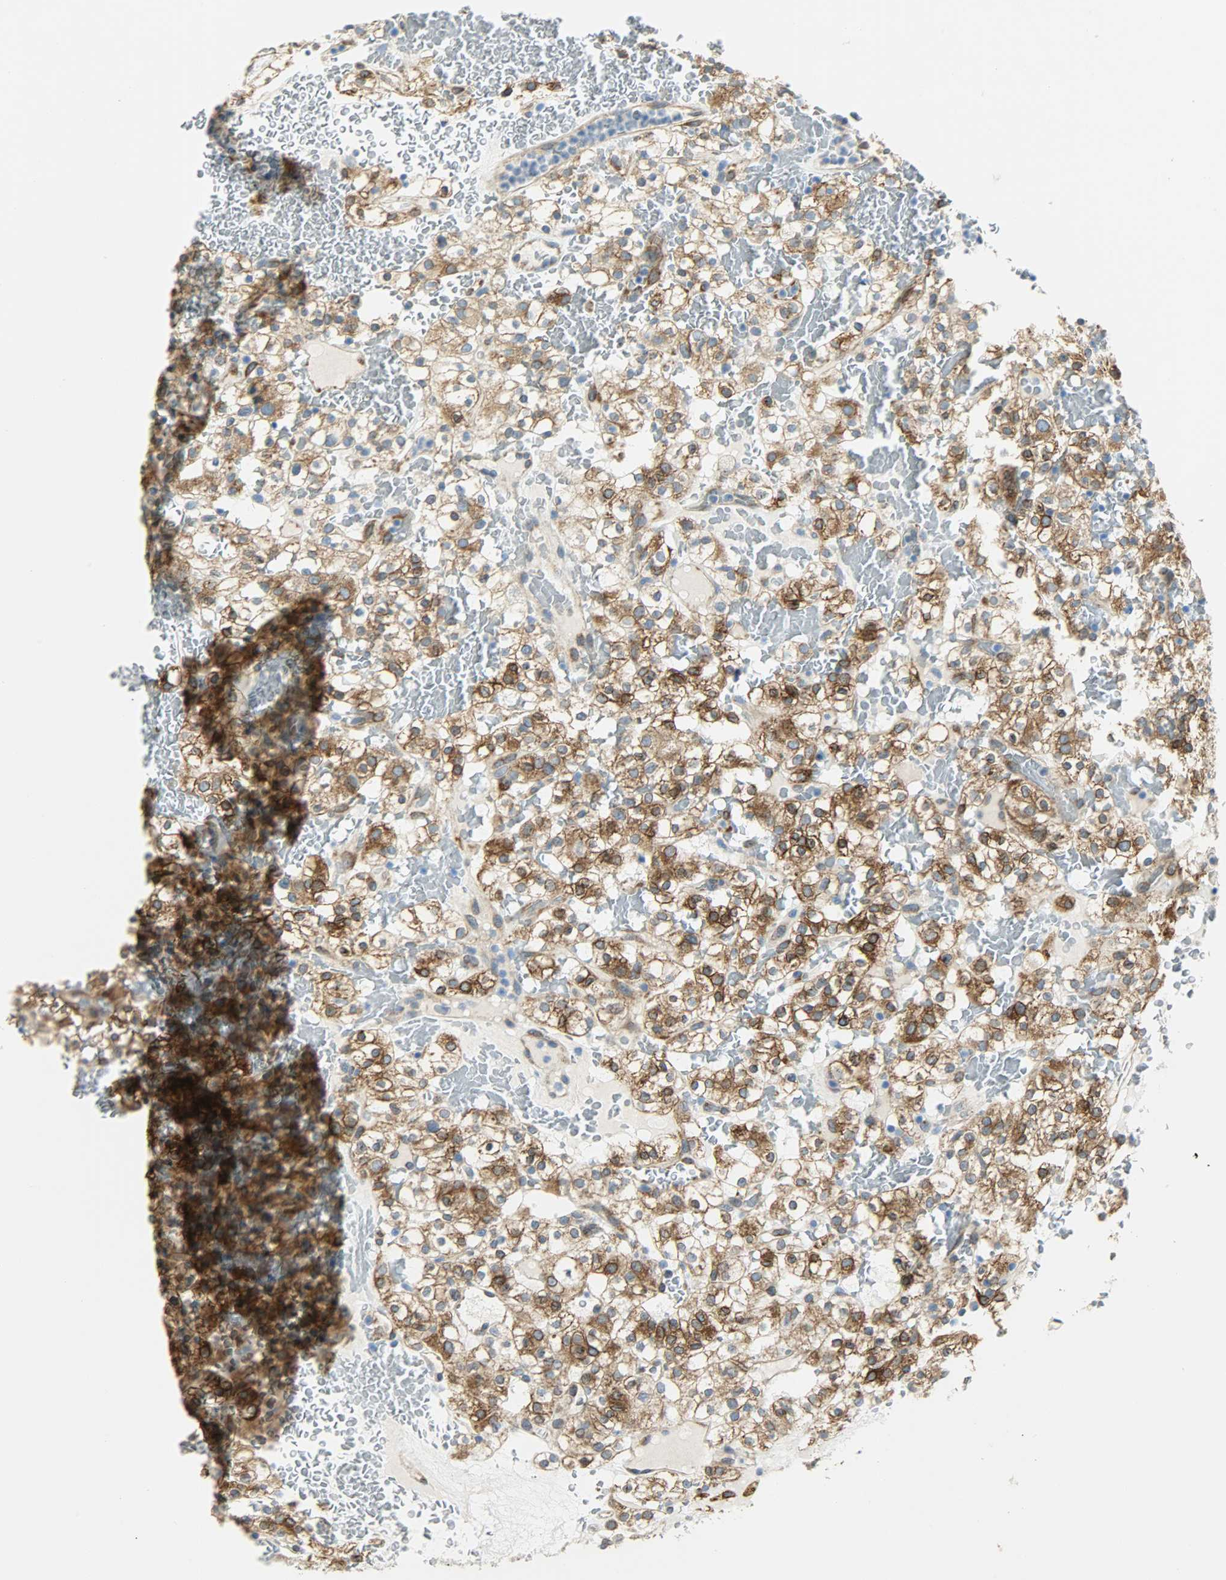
{"staining": {"intensity": "strong", "quantity": ">75%", "location": "cytoplasmic/membranous"}, "tissue": "renal cancer", "cell_type": "Tumor cells", "image_type": "cancer", "snomed": [{"axis": "morphology", "description": "Normal tissue, NOS"}, {"axis": "morphology", "description": "Adenocarcinoma, NOS"}, {"axis": "topography", "description": "Kidney"}], "caption": "Brown immunohistochemical staining in human renal cancer (adenocarcinoma) displays strong cytoplasmic/membranous staining in approximately >75% of tumor cells. The staining was performed using DAB (3,3'-diaminobenzidine) to visualize the protein expression in brown, while the nuclei were stained in blue with hematoxylin (Magnification: 20x).", "gene": "PKD2", "patient": {"sex": "female", "age": 72}}